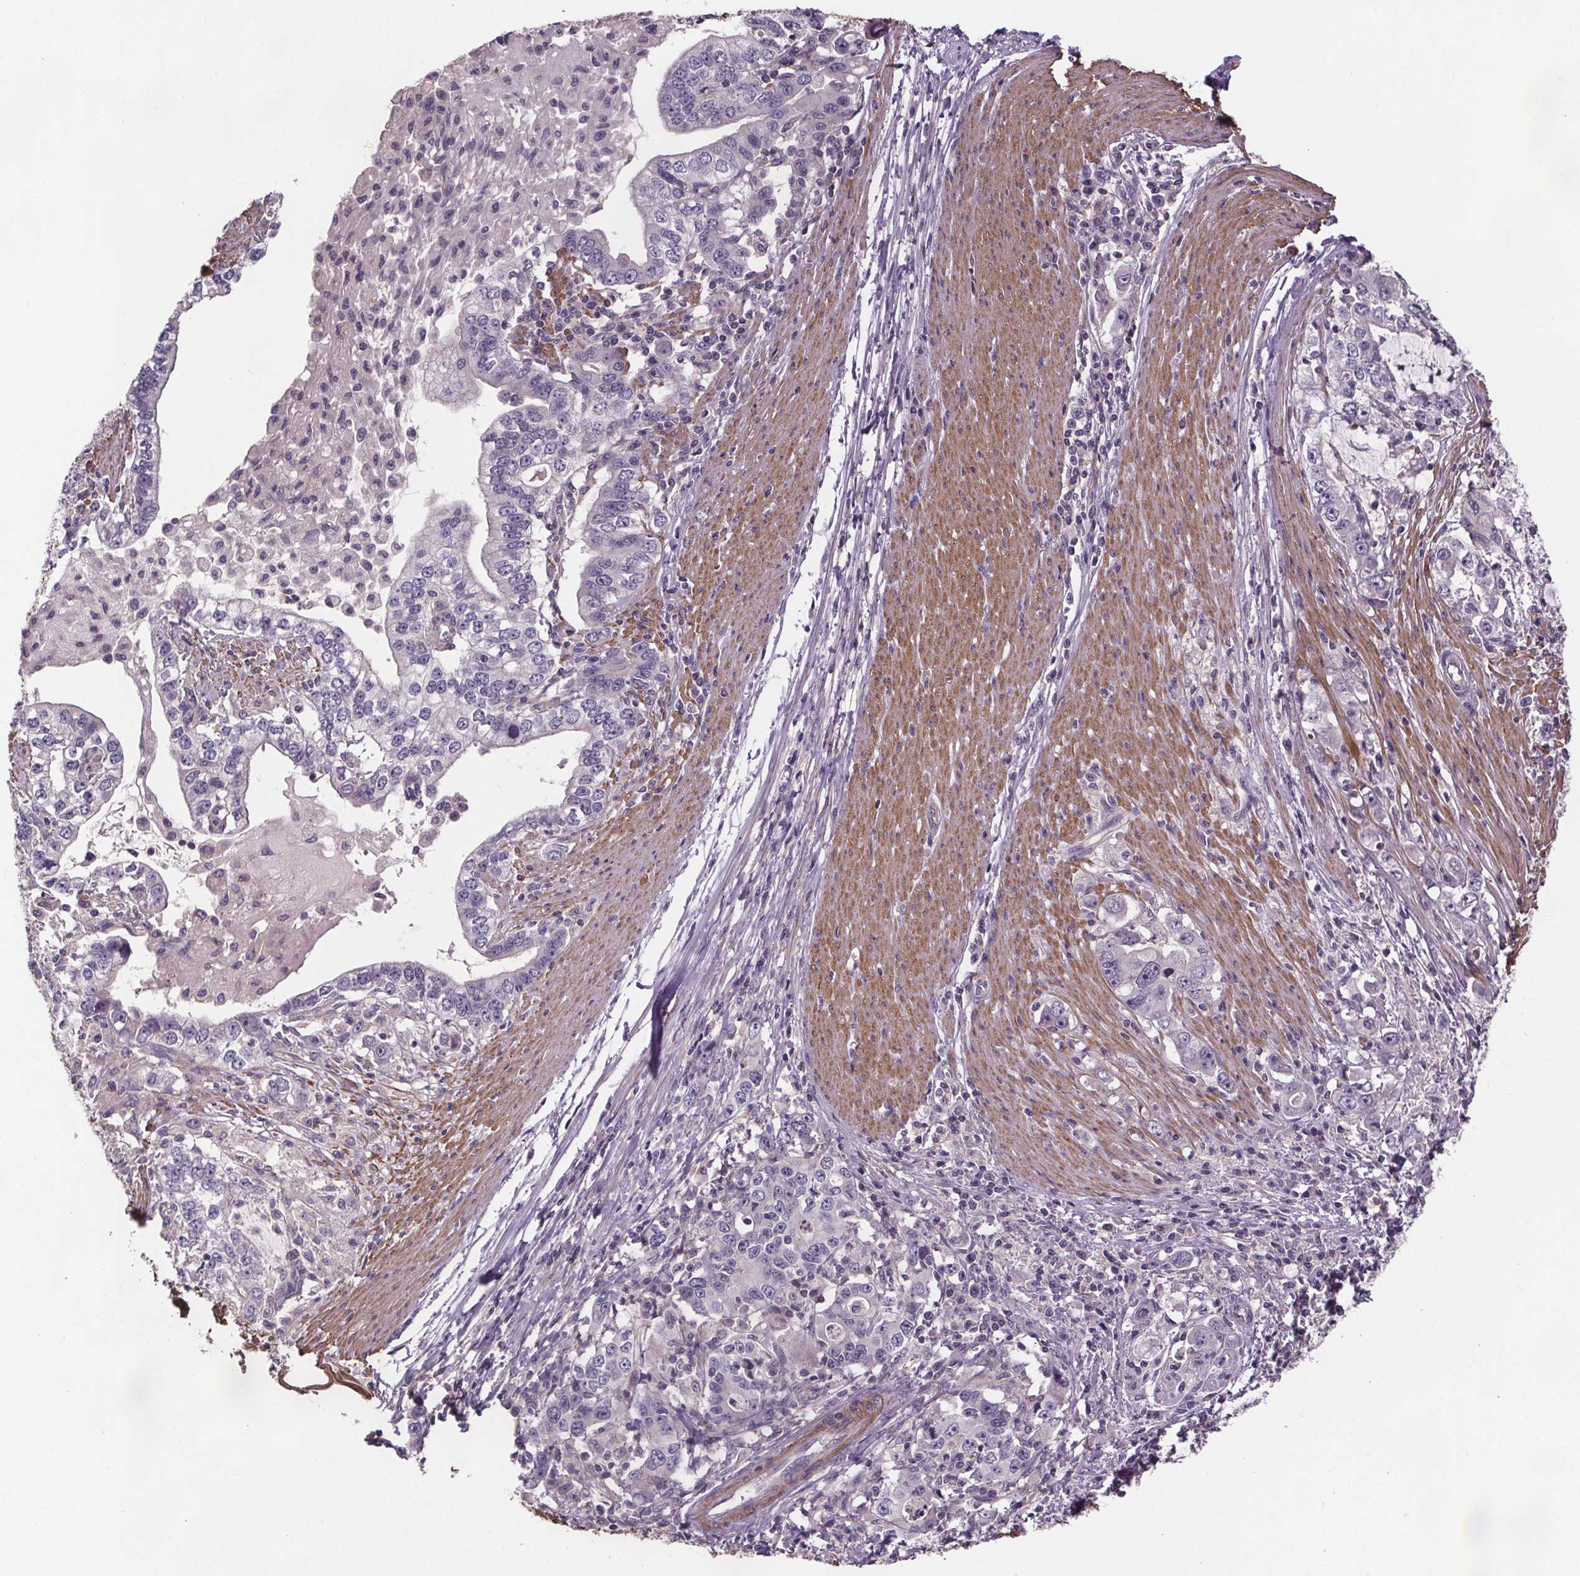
{"staining": {"intensity": "negative", "quantity": "none", "location": "none"}, "tissue": "stomach cancer", "cell_type": "Tumor cells", "image_type": "cancer", "snomed": [{"axis": "morphology", "description": "Adenocarcinoma, NOS"}, {"axis": "topography", "description": "Stomach, lower"}], "caption": "The image reveals no significant expression in tumor cells of stomach cancer. (Stains: DAB IHC with hematoxylin counter stain, Microscopy: brightfield microscopy at high magnification).", "gene": "CLN3", "patient": {"sex": "female", "age": 72}}